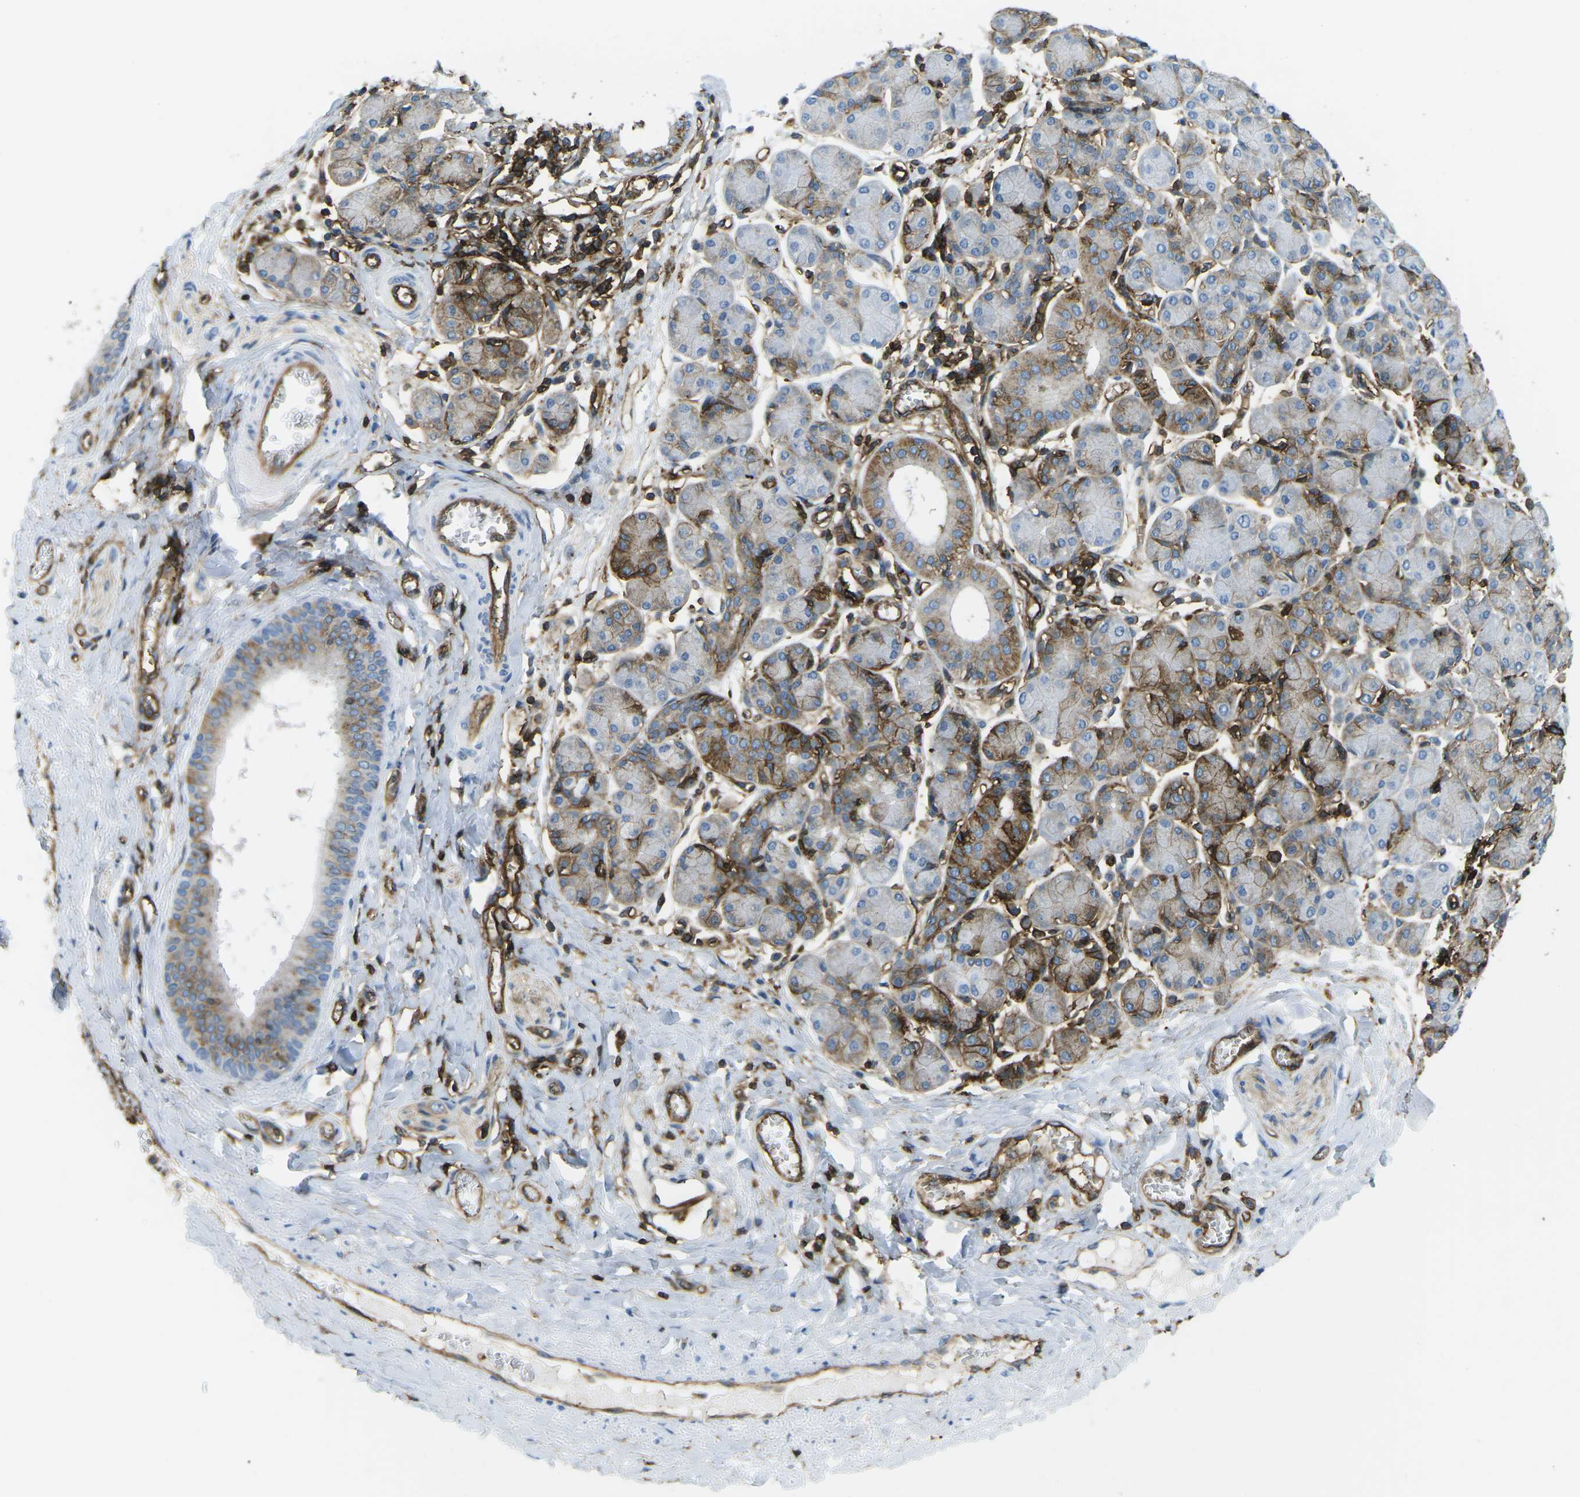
{"staining": {"intensity": "moderate", "quantity": "25%-75%", "location": "cytoplasmic/membranous"}, "tissue": "salivary gland", "cell_type": "Glandular cells", "image_type": "normal", "snomed": [{"axis": "morphology", "description": "Normal tissue, NOS"}, {"axis": "morphology", "description": "Inflammation, NOS"}, {"axis": "topography", "description": "Lymph node"}, {"axis": "topography", "description": "Salivary gland"}], "caption": "An image of human salivary gland stained for a protein displays moderate cytoplasmic/membranous brown staining in glandular cells. The staining was performed using DAB, with brown indicating positive protein expression. Nuclei are stained blue with hematoxylin.", "gene": "HLA", "patient": {"sex": "male", "age": 3}}